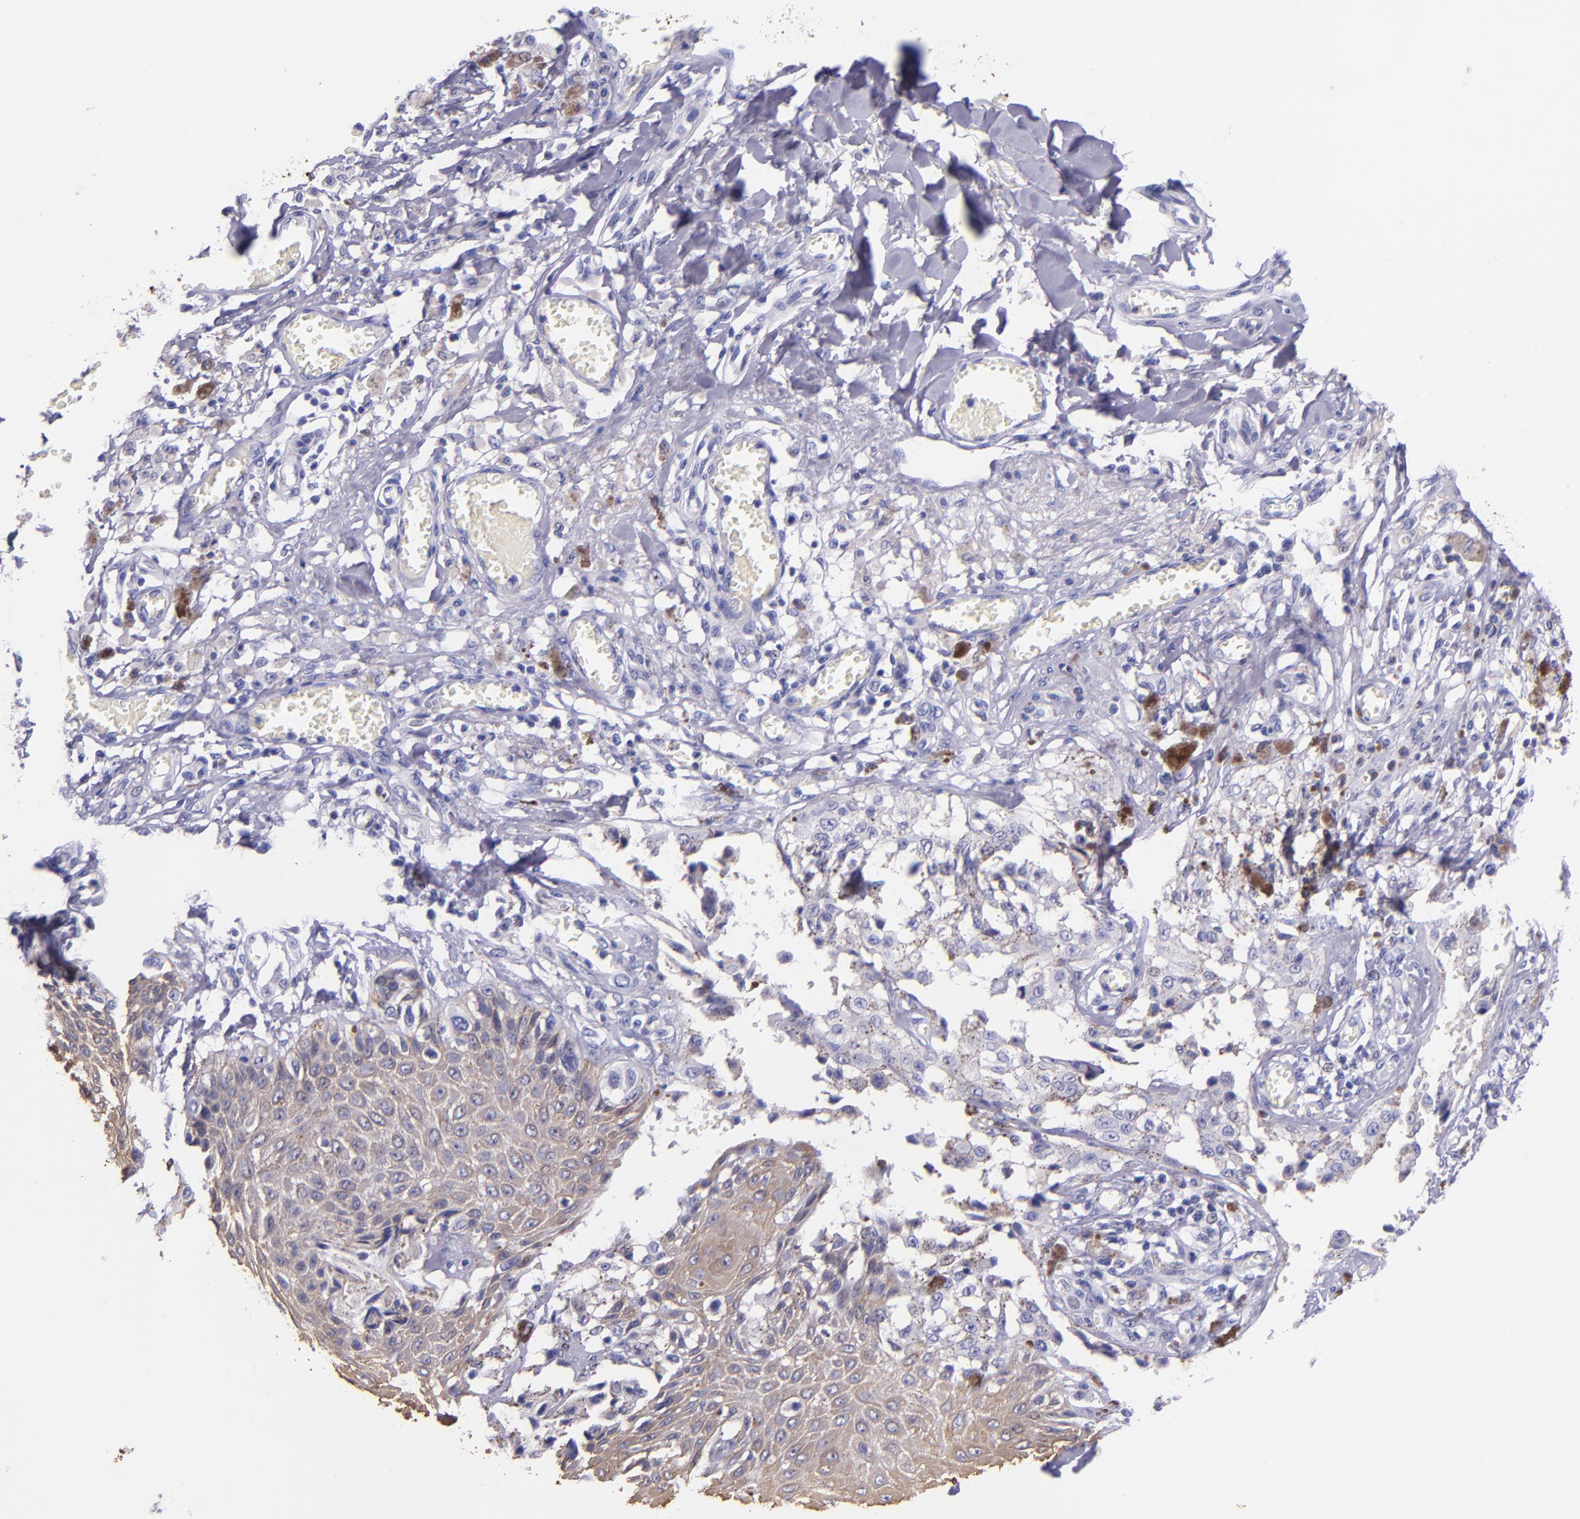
{"staining": {"intensity": "negative", "quantity": "none", "location": "none"}, "tissue": "melanoma", "cell_type": "Tumor cells", "image_type": "cancer", "snomed": [{"axis": "morphology", "description": "Malignant melanoma, NOS"}, {"axis": "topography", "description": "Skin"}], "caption": "IHC photomicrograph of human malignant melanoma stained for a protein (brown), which demonstrates no staining in tumor cells.", "gene": "KRT4", "patient": {"sex": "female", "age": 82}}